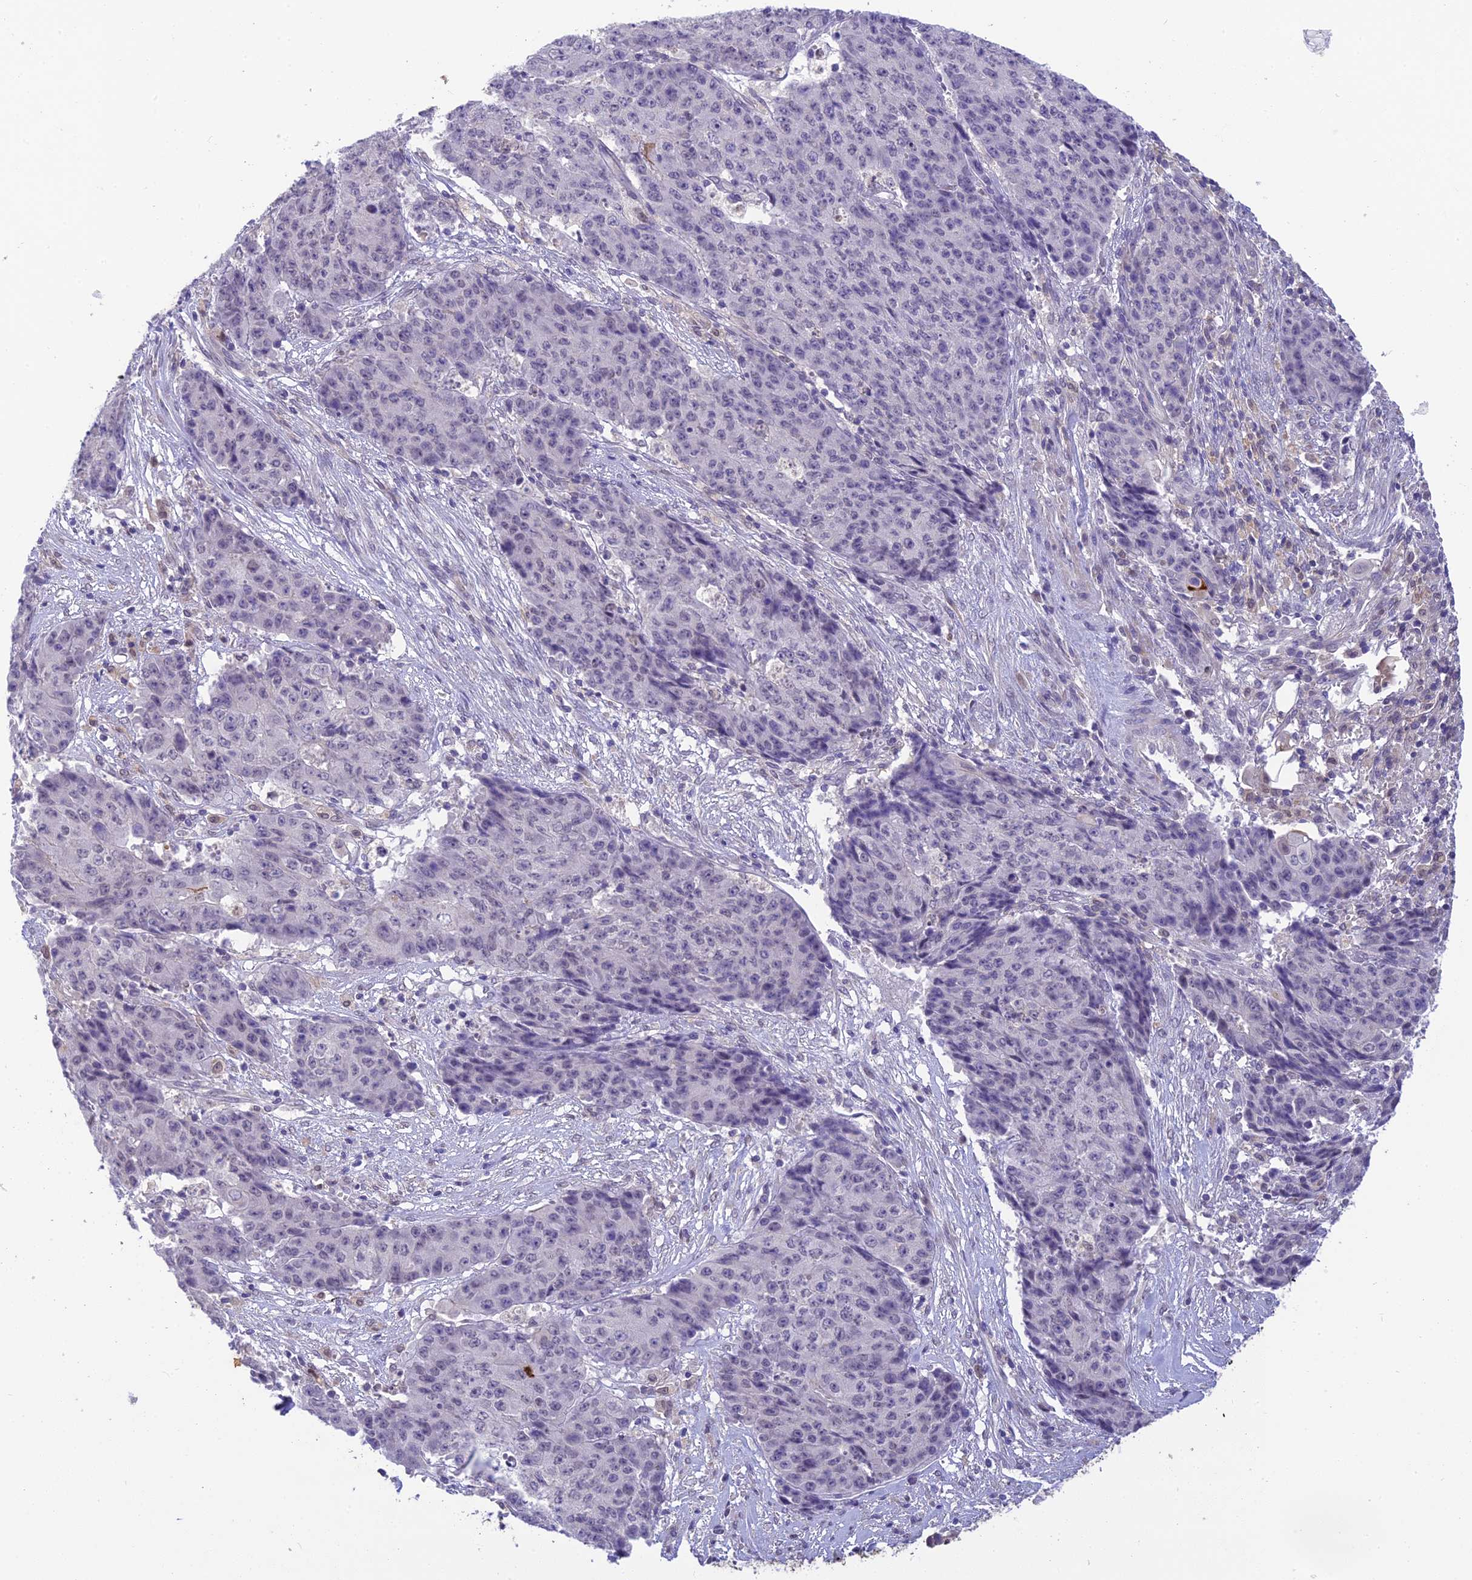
{"staining": {"intensity": "negative", "quantity": "none", "location": "none"}, "tissue": "ovarian cancer", "cell_type": "Tumor cells", "image_type": "cancer", "snomed": [{"axis": "morphology", "description": "Carcinoma, endometroid"}, {"axis": "topography", "description": "Ovary"}], "caption": "A photomicrograph of ovarian cancer (endometroid carcinoma) stained for a protein reveals no brown staining in tumor cells. The staining was performed using DAB to visualize the protein expression in brown, while the nuclei were stained in blue with hematoxylin (Magnification: 20x).", "gene": "BMT2", "patient": {"sex": "female", "age": 42}}